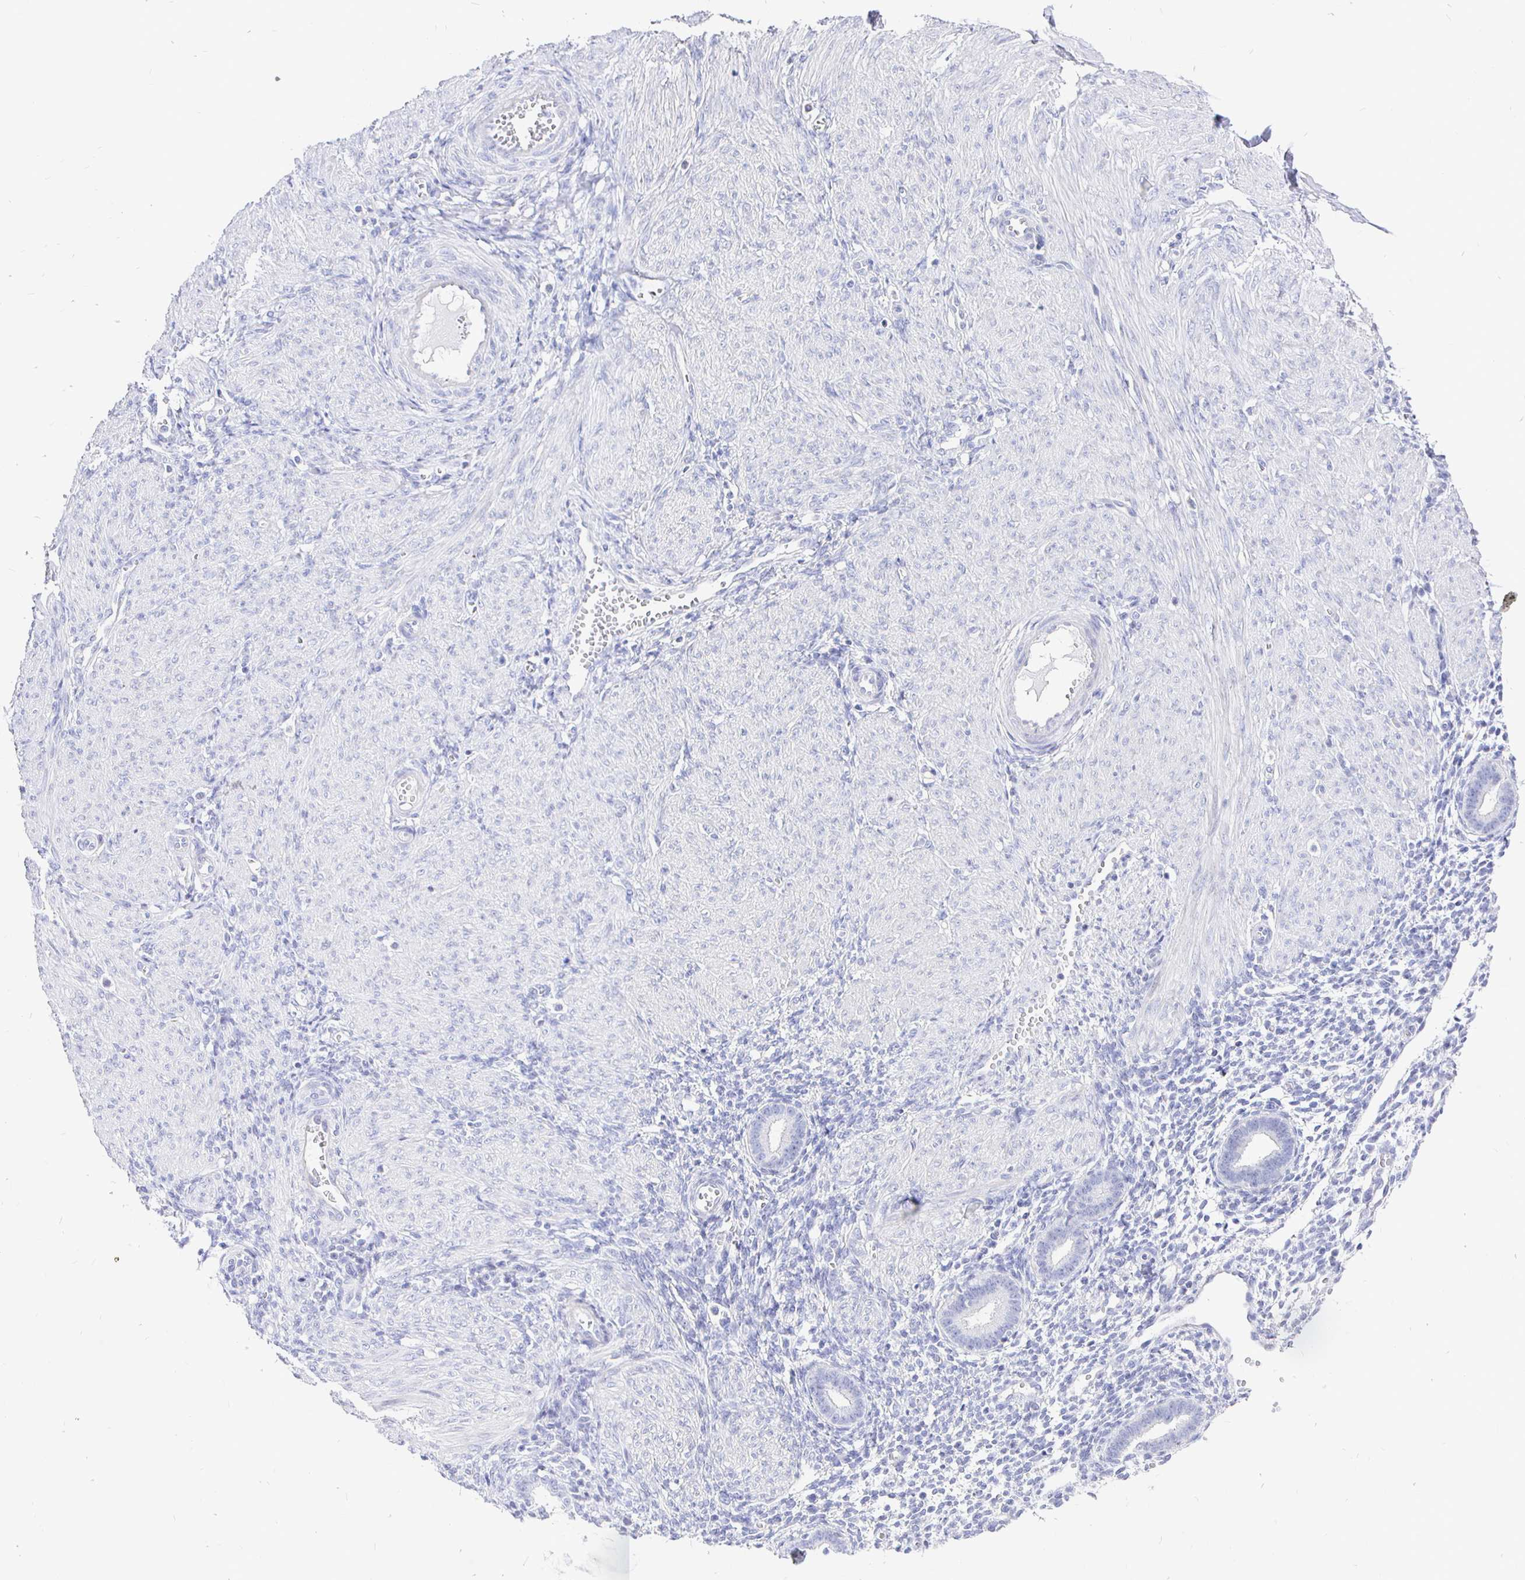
{"staining": {"intensity": "negative", "quantity": "none", "location": "none"}, "tissue": "endometrium", "cell_type": "Cells in endometrial stroma", "image_type": "normal", "snomed": [{"axis": "morphology", "description": "Normal tissue, NOS"}, {"axis": "topography", "description": "Endometrium"}], "caption": "This is a photomicrograph of immunohistochemistry staining of normal endometrium, which shows no staining in cells in endometrial stroma.", "gene": "CR2", "patient": {"sex": "female", "age": 36}}